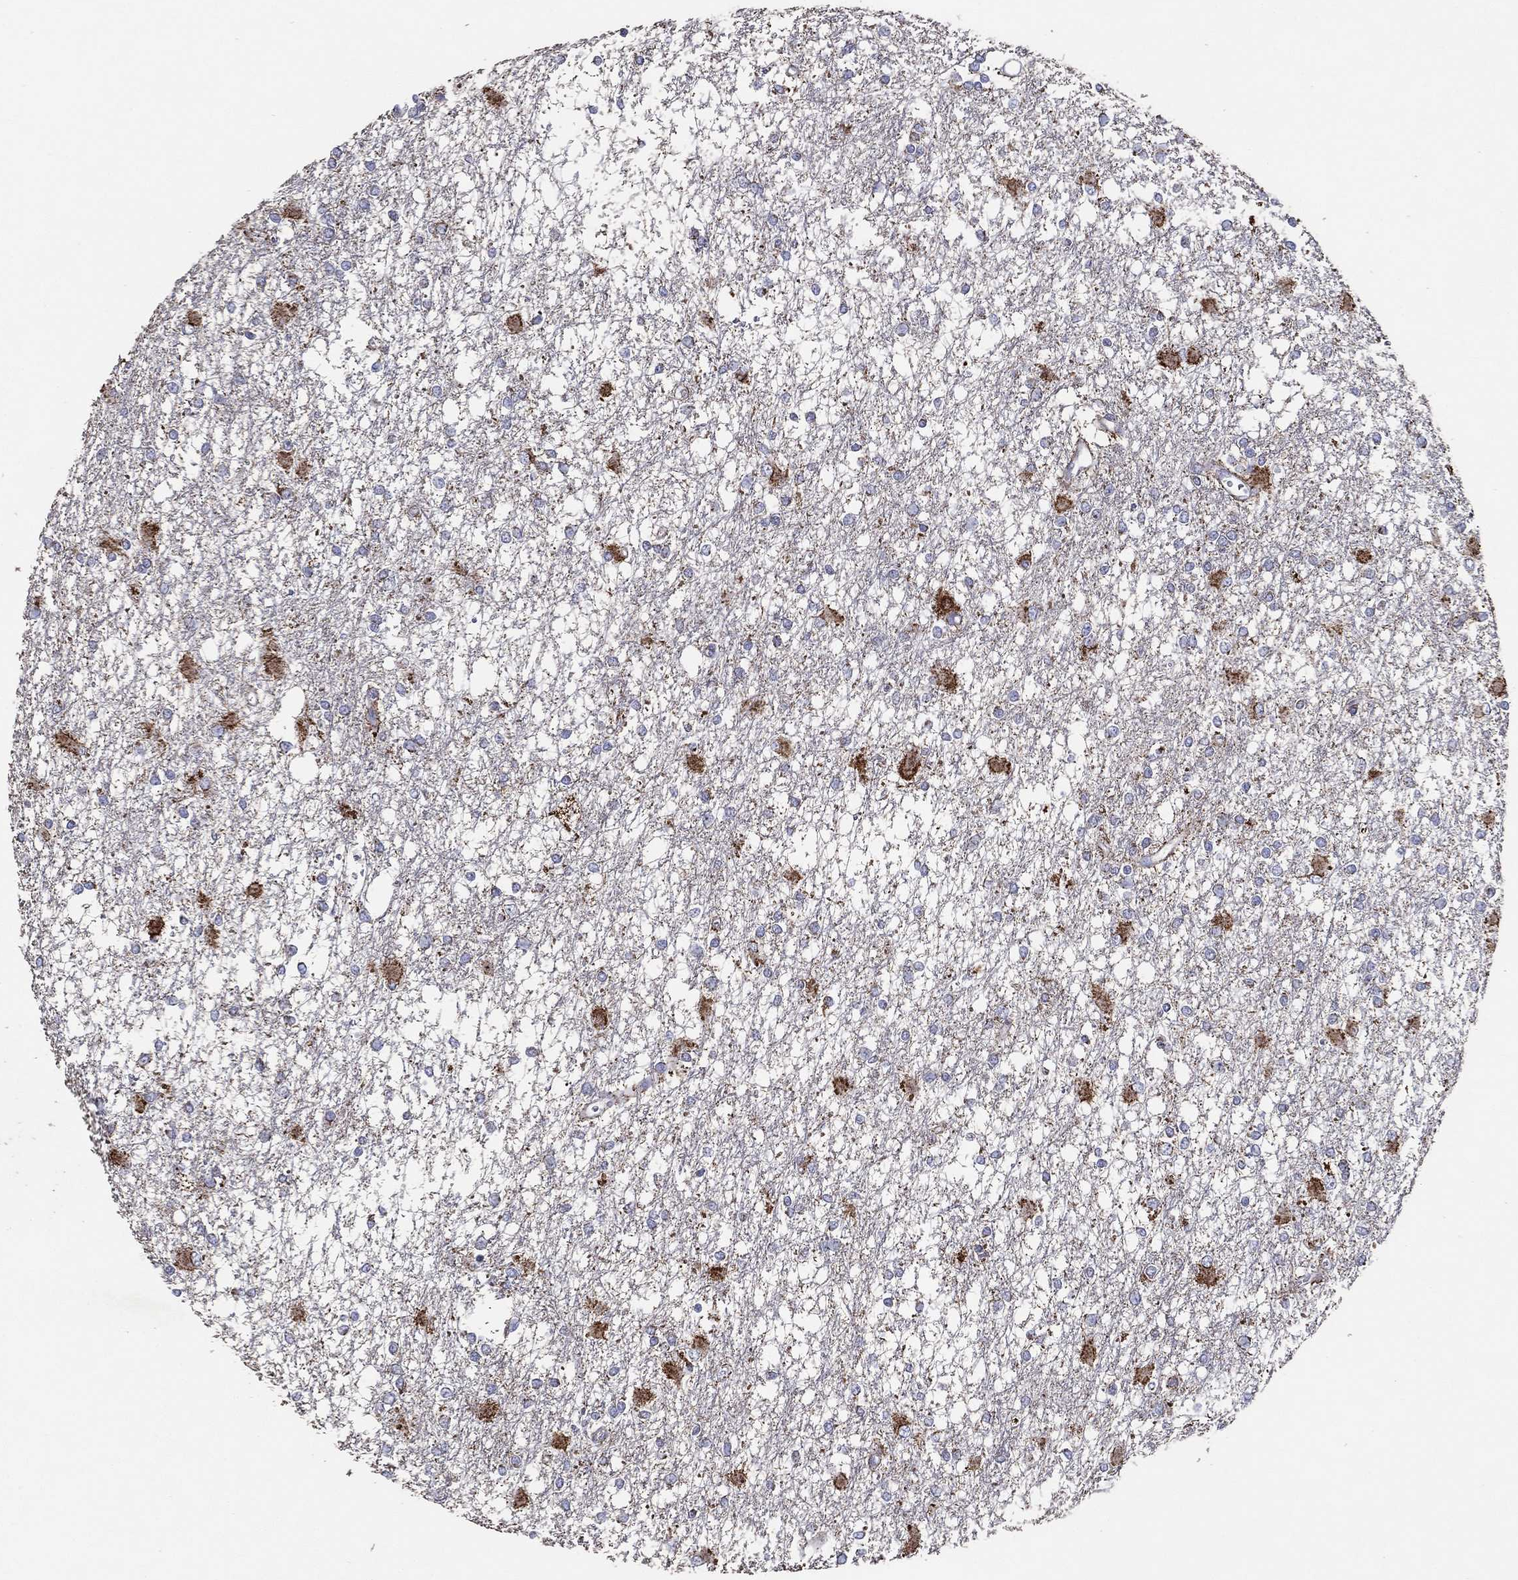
{"staining": {"intensity": "moderate", "quantity": "<25%", "location": "cytoplasmic/membranous"}, "tissue": "glioma", "cell_type": "Tumor cells", "image_type": "cancer", "snomed": [{"axis": "morphology", "description": "Glioma, malignant, High grade"}, {"axis": "topography", "description": "Cerebral cortex"}], "caption": "The immunohistochemical stain labels moderate cytoplasmic/membranous staining in tumor cells of malignant glioma (high-grade) tissue. The protein is stained brown, and the nuclei are stained in blue (DAB (3,3'-diaminobenzidine) IHC with brightfield microscopy, high magnification).", "gene": "SFXN1", "patient": {"sex": "male", "age": 79}}